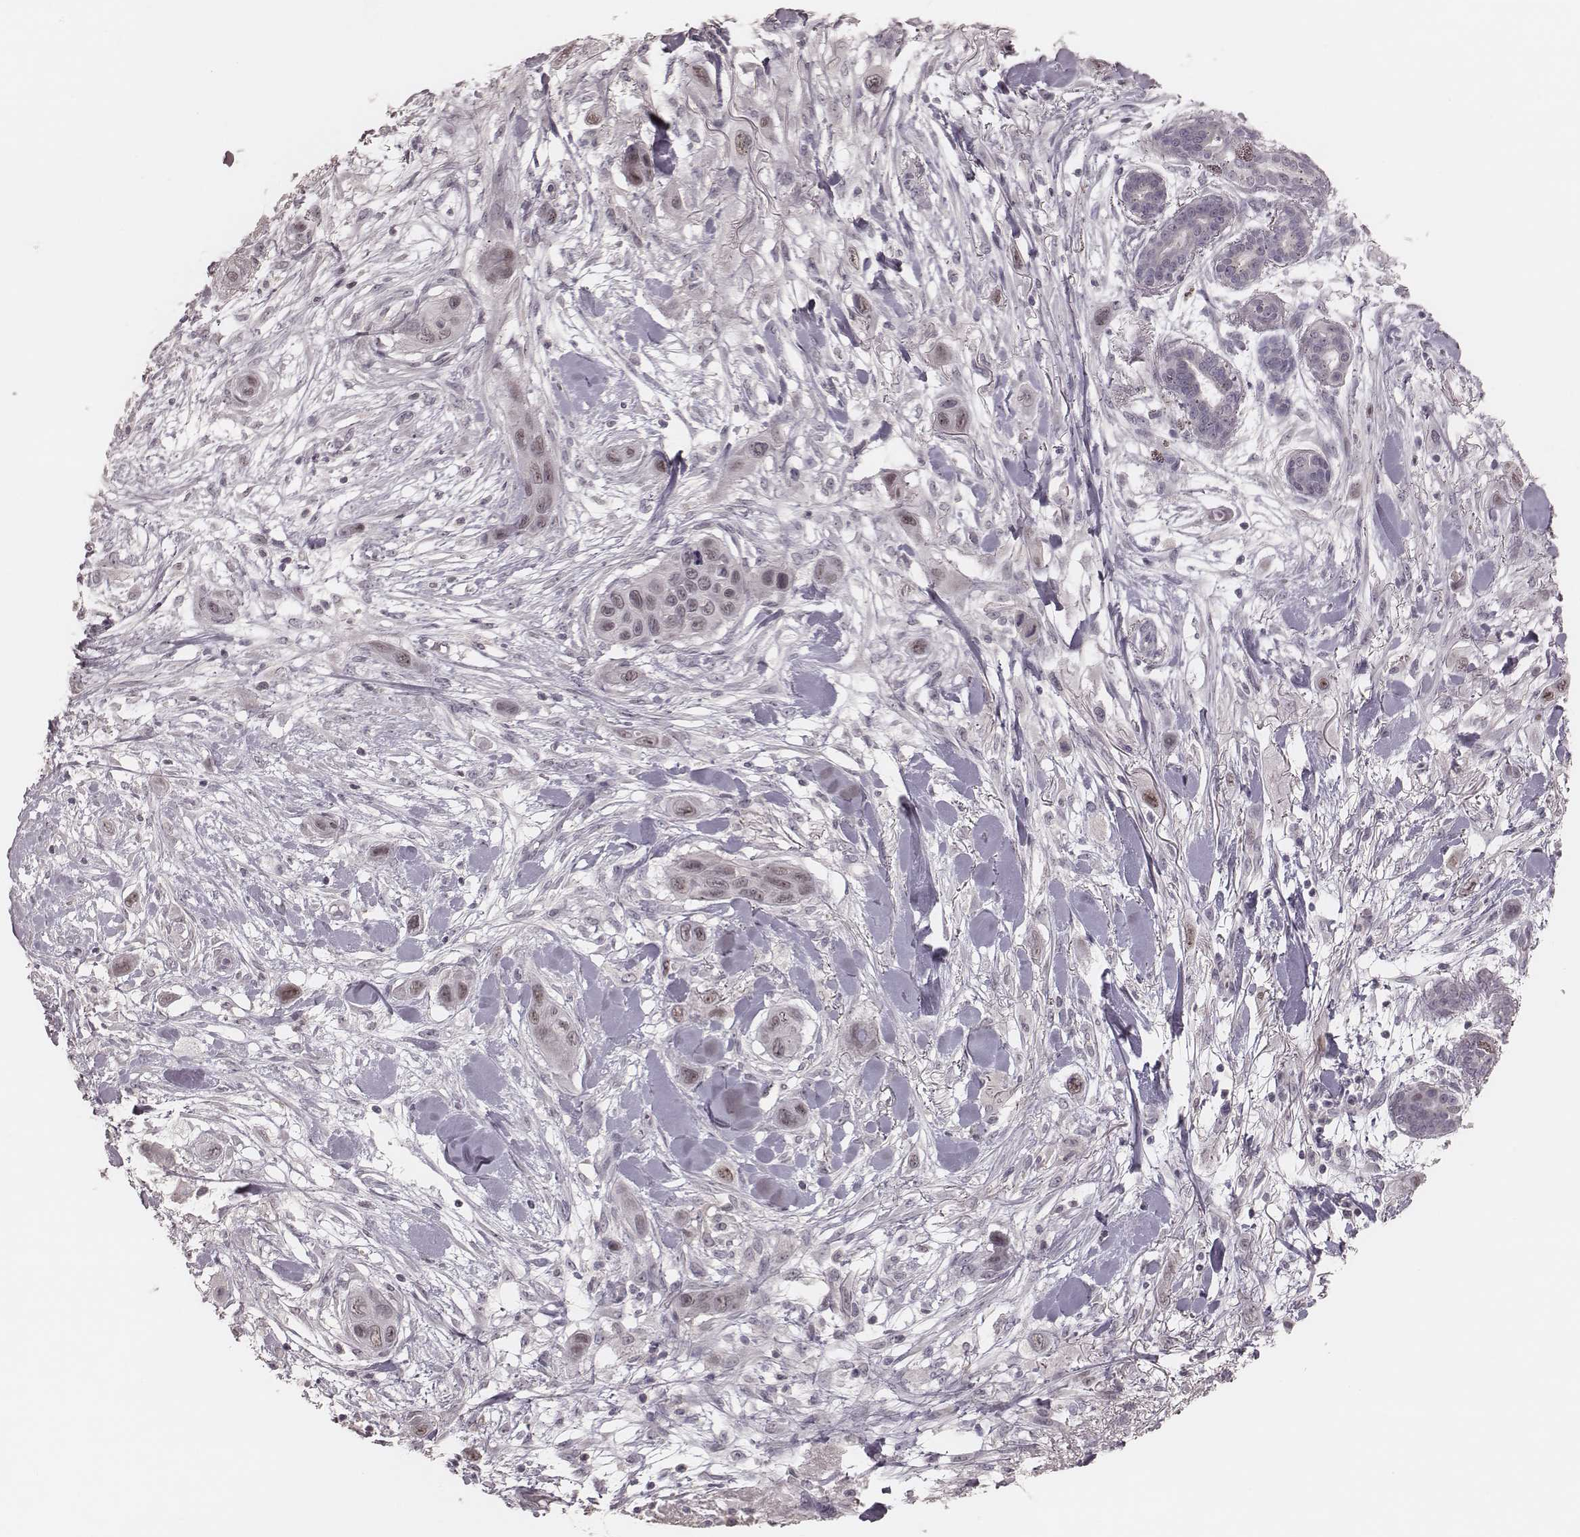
{"staining": {"intensity": "weak", "quantity": "25%-75%", "location": "nuclear"}, "tissue": "skin cancer", "cell_type": "Tumor cells", "image_type": "cancer", "snomed": [{"axis": "morphology", "description": "Squamous cell carcinoma, NOS"}, {"axis": "topography", "description": "Skin"}], "caption": "Human skin cancer stained for a protein (brown) demonstrates weak nuclear positive positivity in about 25%-75% of tumor cells.", "gene": "FAM13B", "patient": {"sex": "male", "age": 79}}